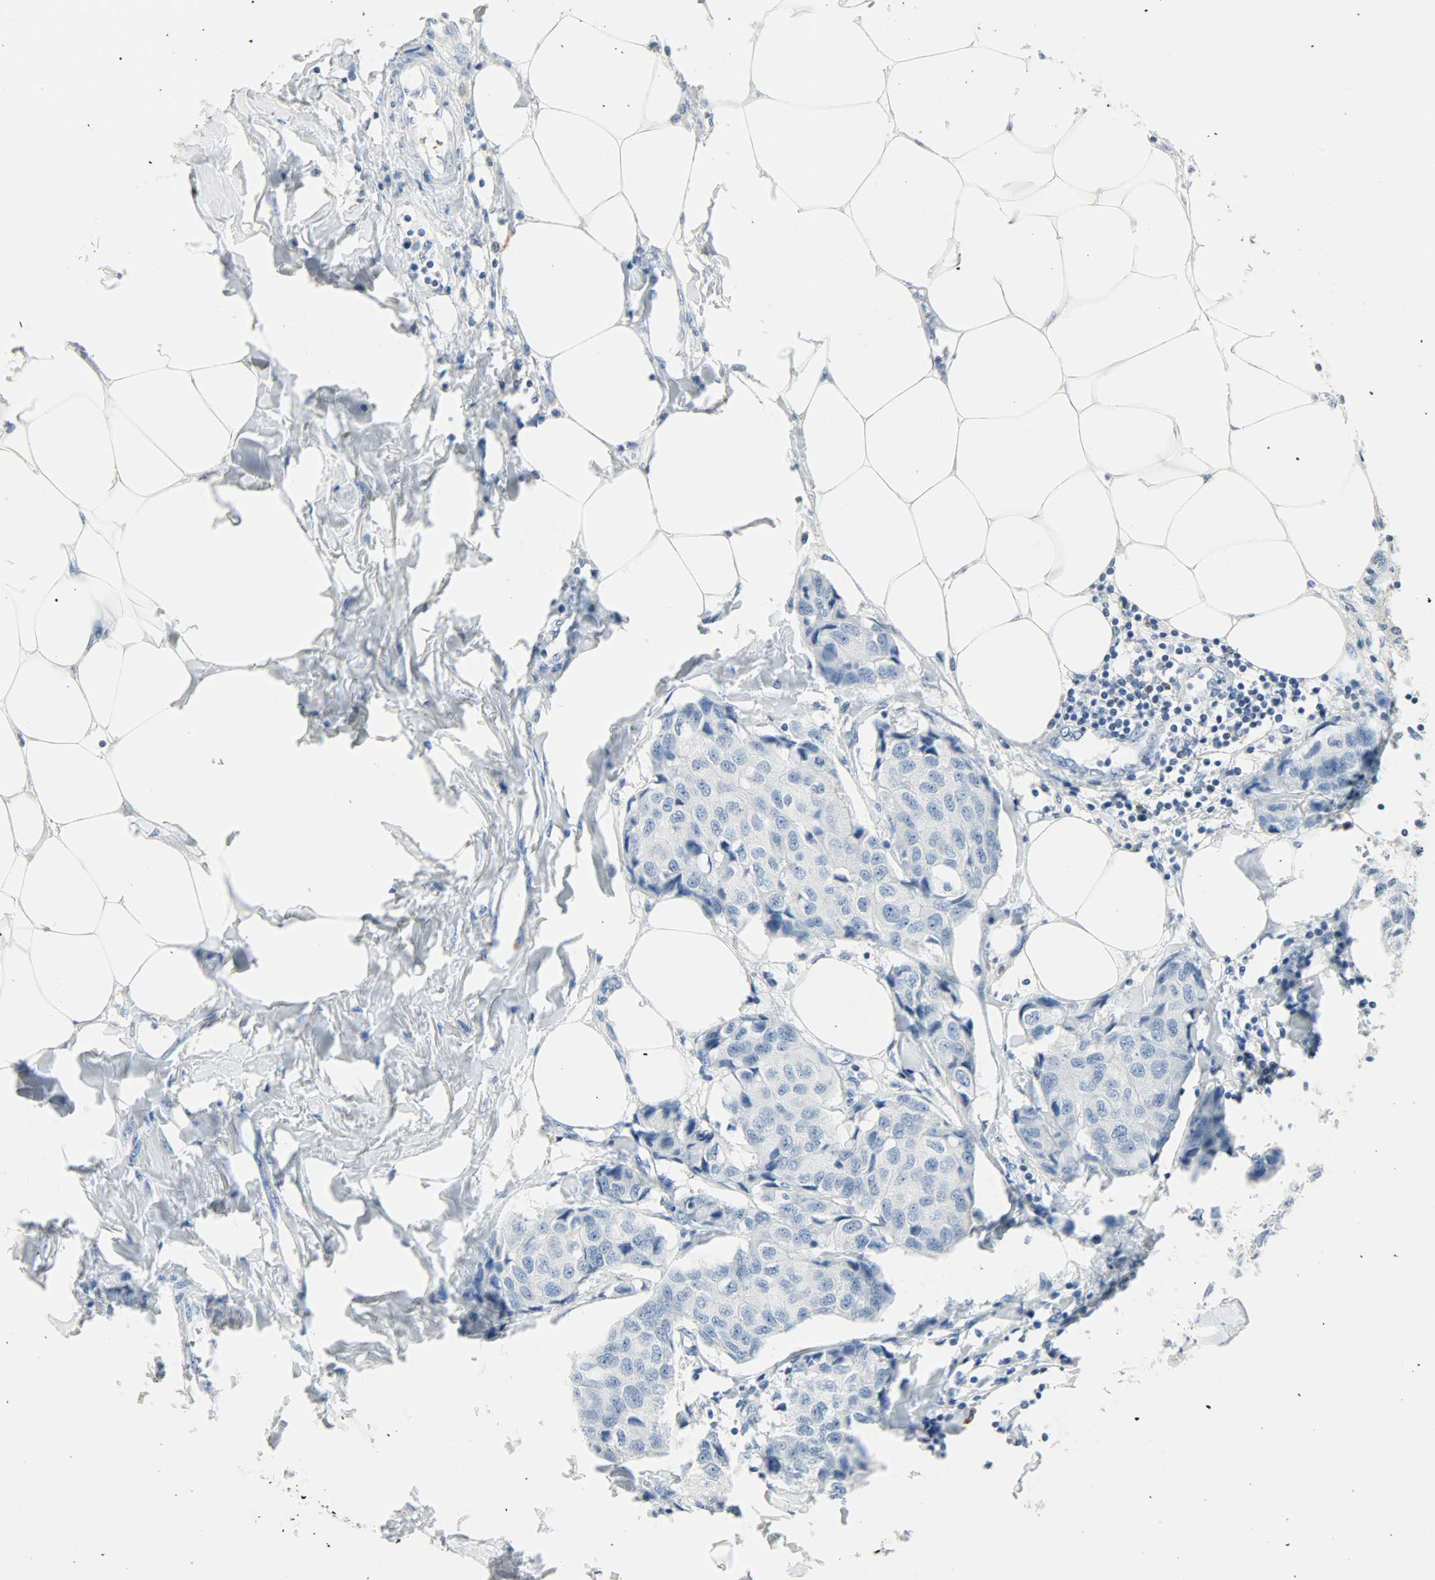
{"staining": {"intensity": "negative", "quantity": "none", "location": "none"}, "tissue": "breast cancer", "cell_type": "Tumor cells", "image_type": "cancer", "snomed": [{"axis": "morphology", "description": "Duct carcinoma"}, {"axis": "topography", "description": "Breast"}], "caption": "The immunohistochemistry (IHC) histopathology image has no significant positivity in tumor cells of breast infiltrating ductal carcinoma tissue. The staining is performed using DAB (3,3'-diaminobenzidine) brown chromogen with nuclei counter-stained in using hematoxylin.", "gene": "PTPN6", "patient": {"sex": "female", "age": 80}}